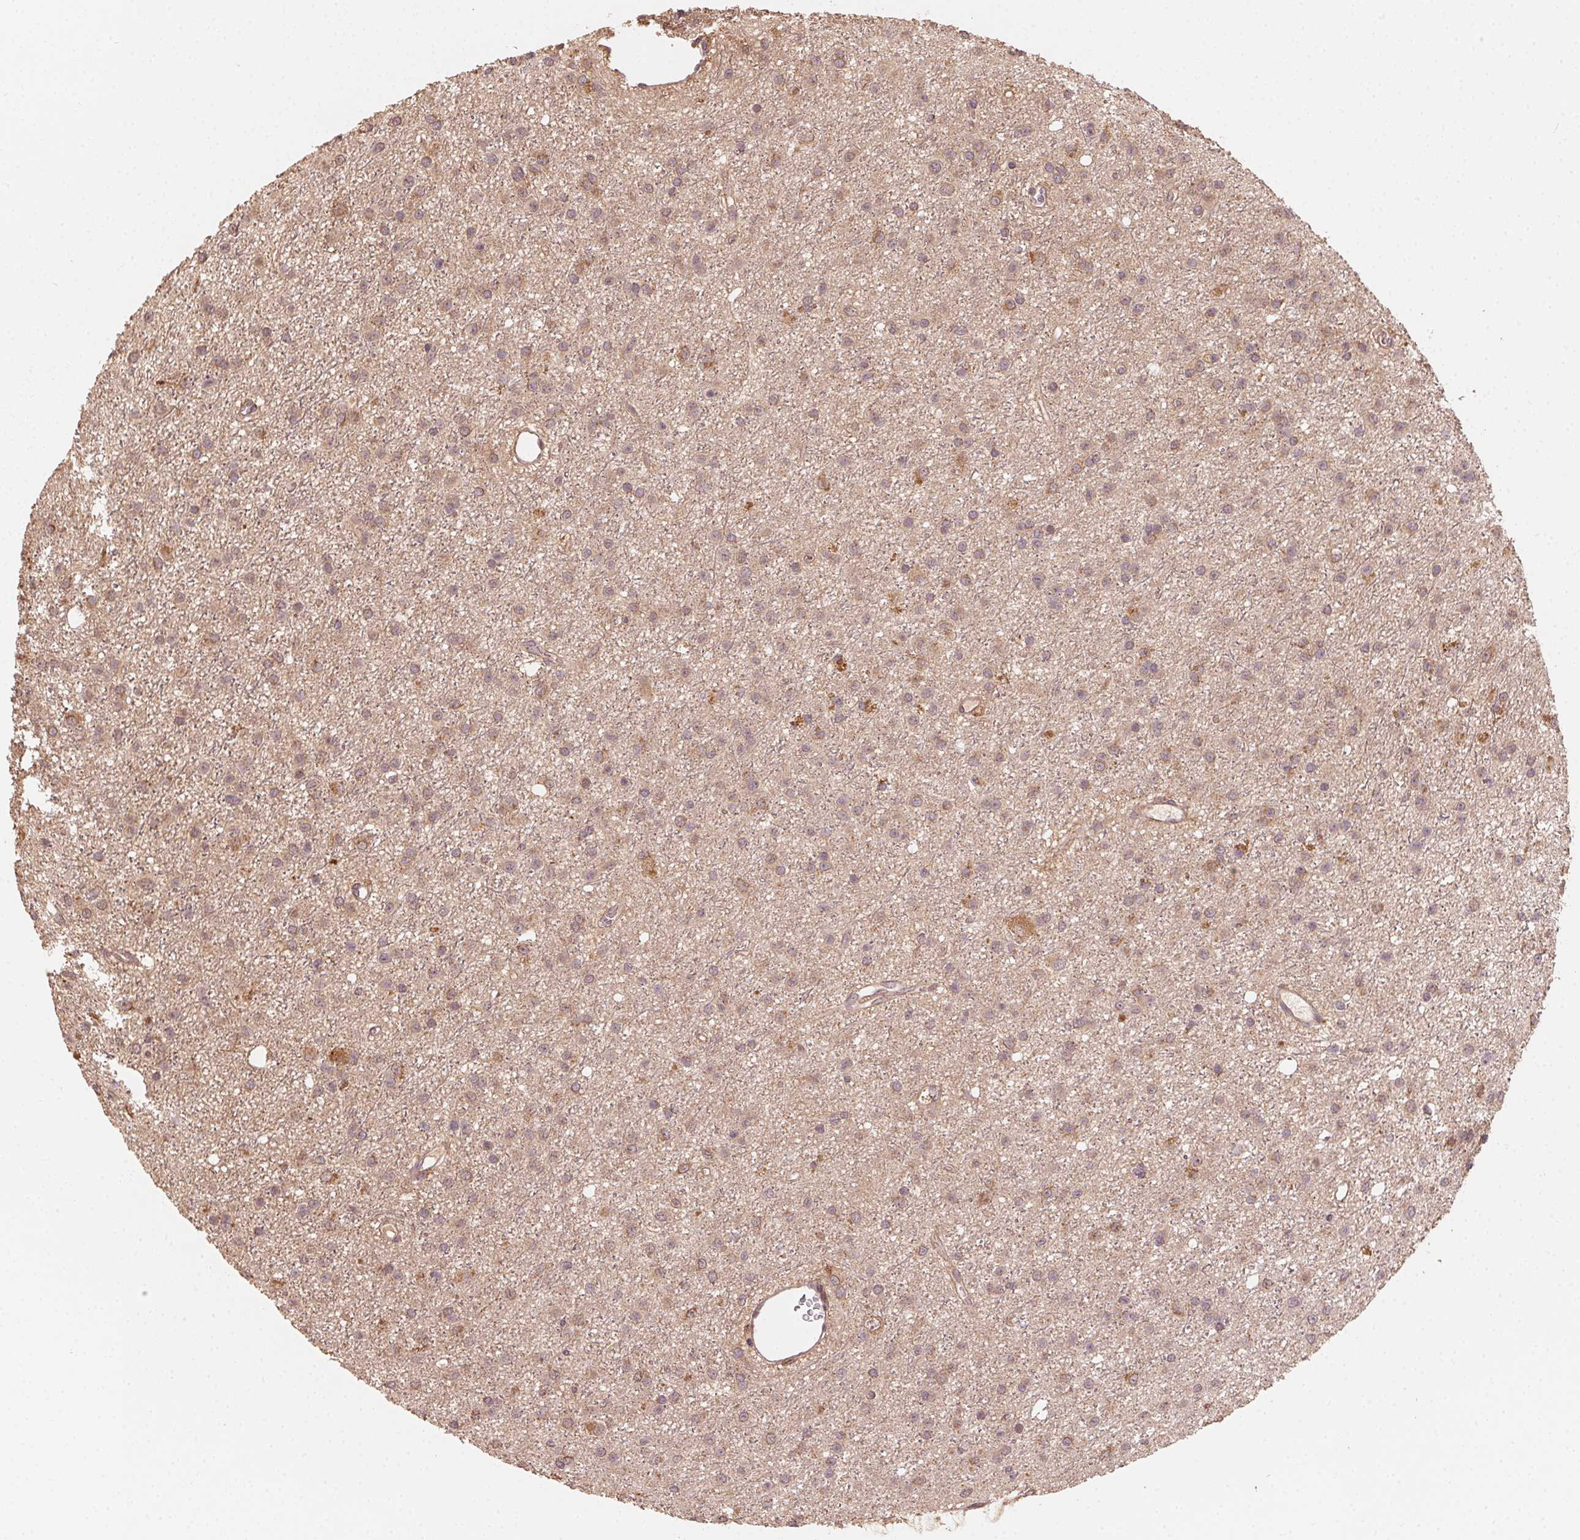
{"staining": {"intensity": "weak", "quantity": "<25%", "location": "cytoplasmic/membranous"}, "tissue": "glioma", "cell_type": "Tumor cells", "image_type": "cancer", "snomed": [{"axis": "morphology", "description": "Glioma, malignant, Low grade"}, {"axis": "topography", "description": "Brain"}], "caption": "High power microscopy image of an IHC photomicrograph of glioma, revealing no significant positivity in tumor cells.", "gene": "WBP2", "patient": {"sex": "male", "age": 27}}